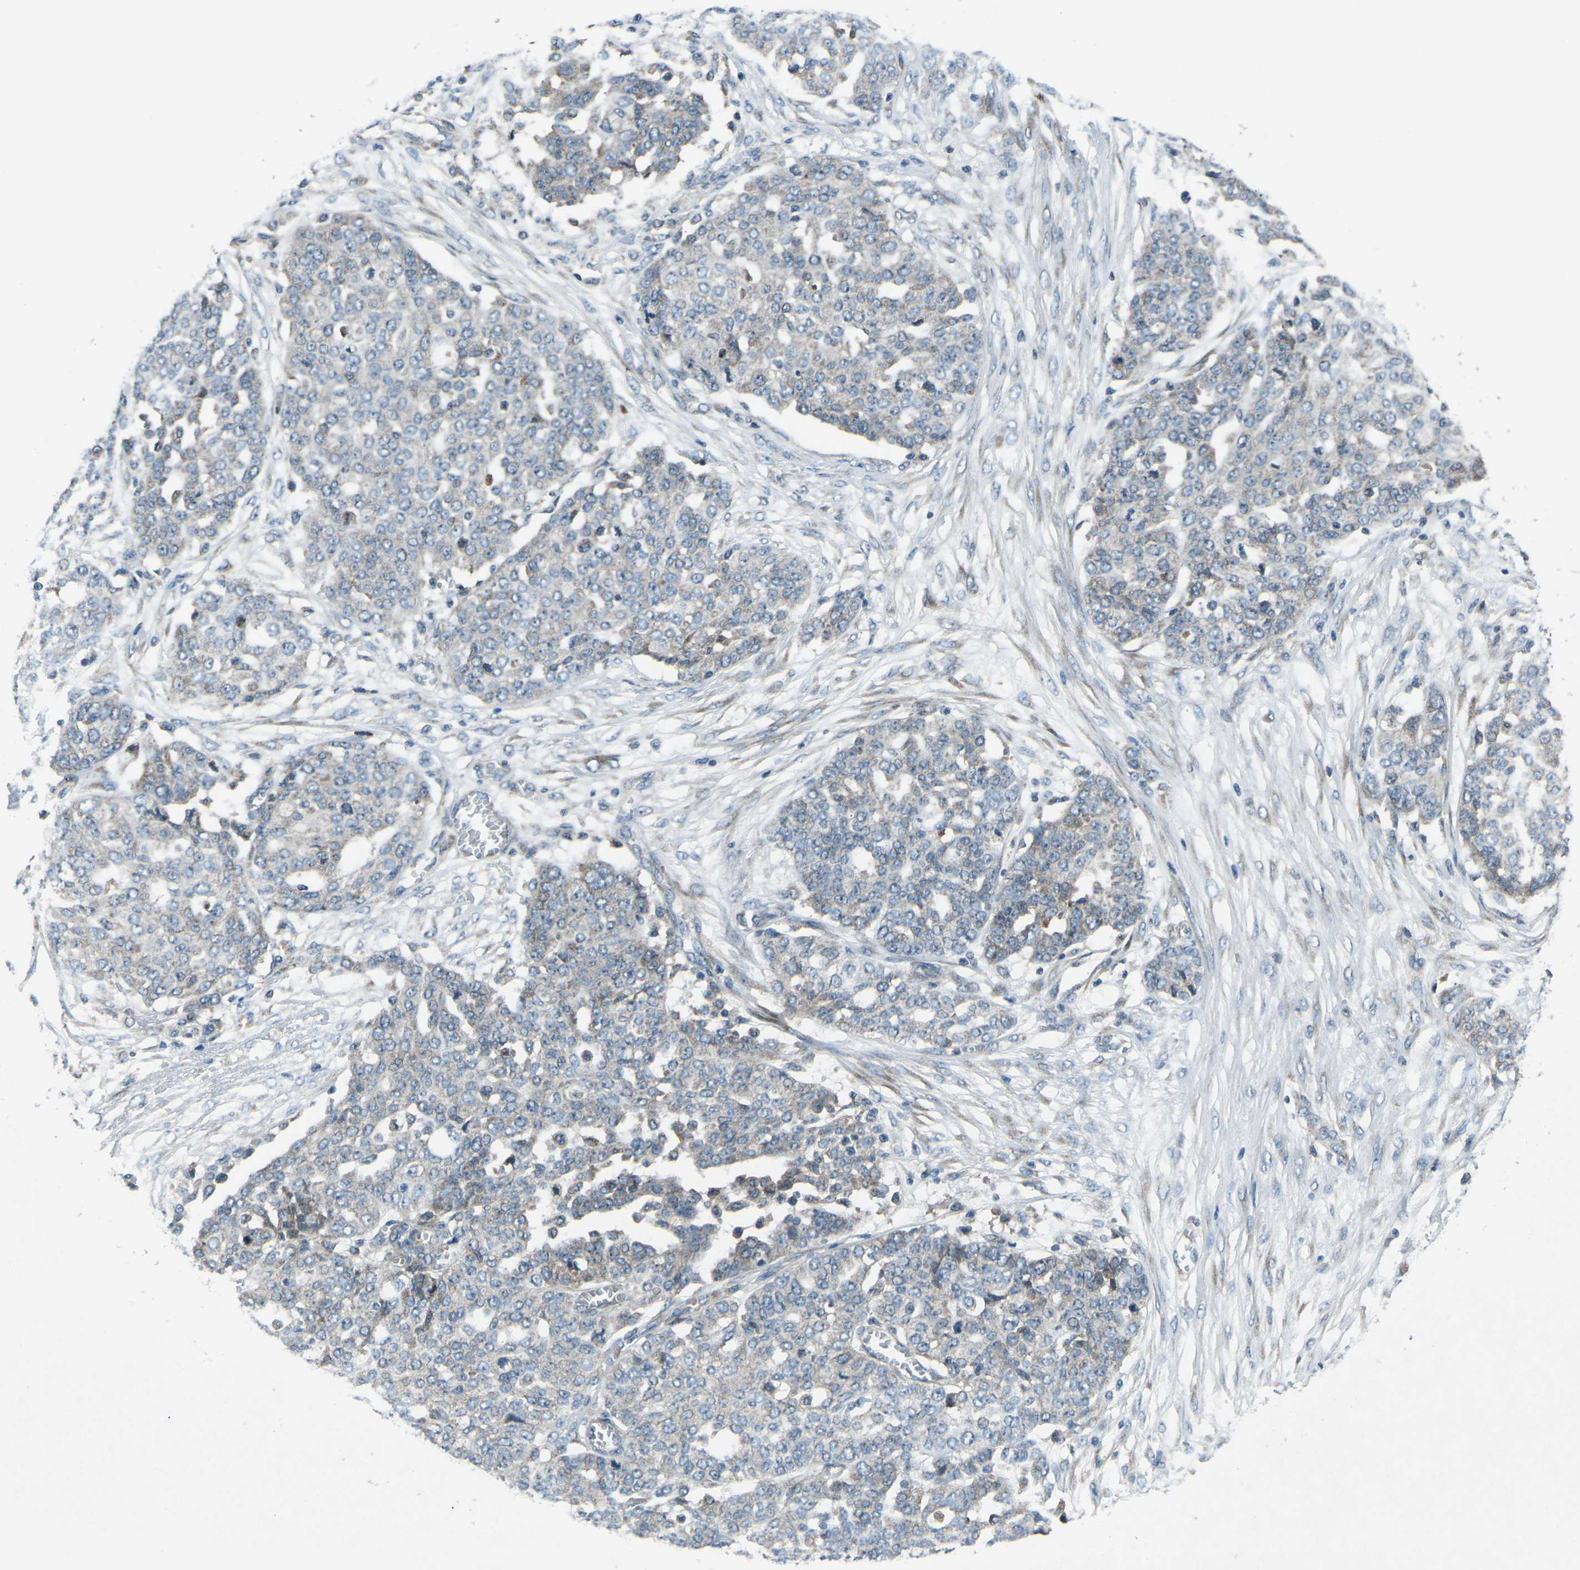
{"staining": {"intensity": "weak", "quantity": "<25%", "location": "cytoplasmic/membranous"}, "tissue": "ovarian cancer", "cell_type": "Tumor cells", "image_type": "cancer", "snomed": [{"axis": "morphology", "description": "Cystadenocarcinoma, serous, NOS"}, {"axis": "topography", "description": "Soft tissue"}, {"axis": "topography", "description": "Ovary"}], "caption": "Photomicrograph shows no significant protein positivity in tumor cells of ovarian cancer.", "gene": "CDK16", "patient": {"sex": "female", "age": 57}}